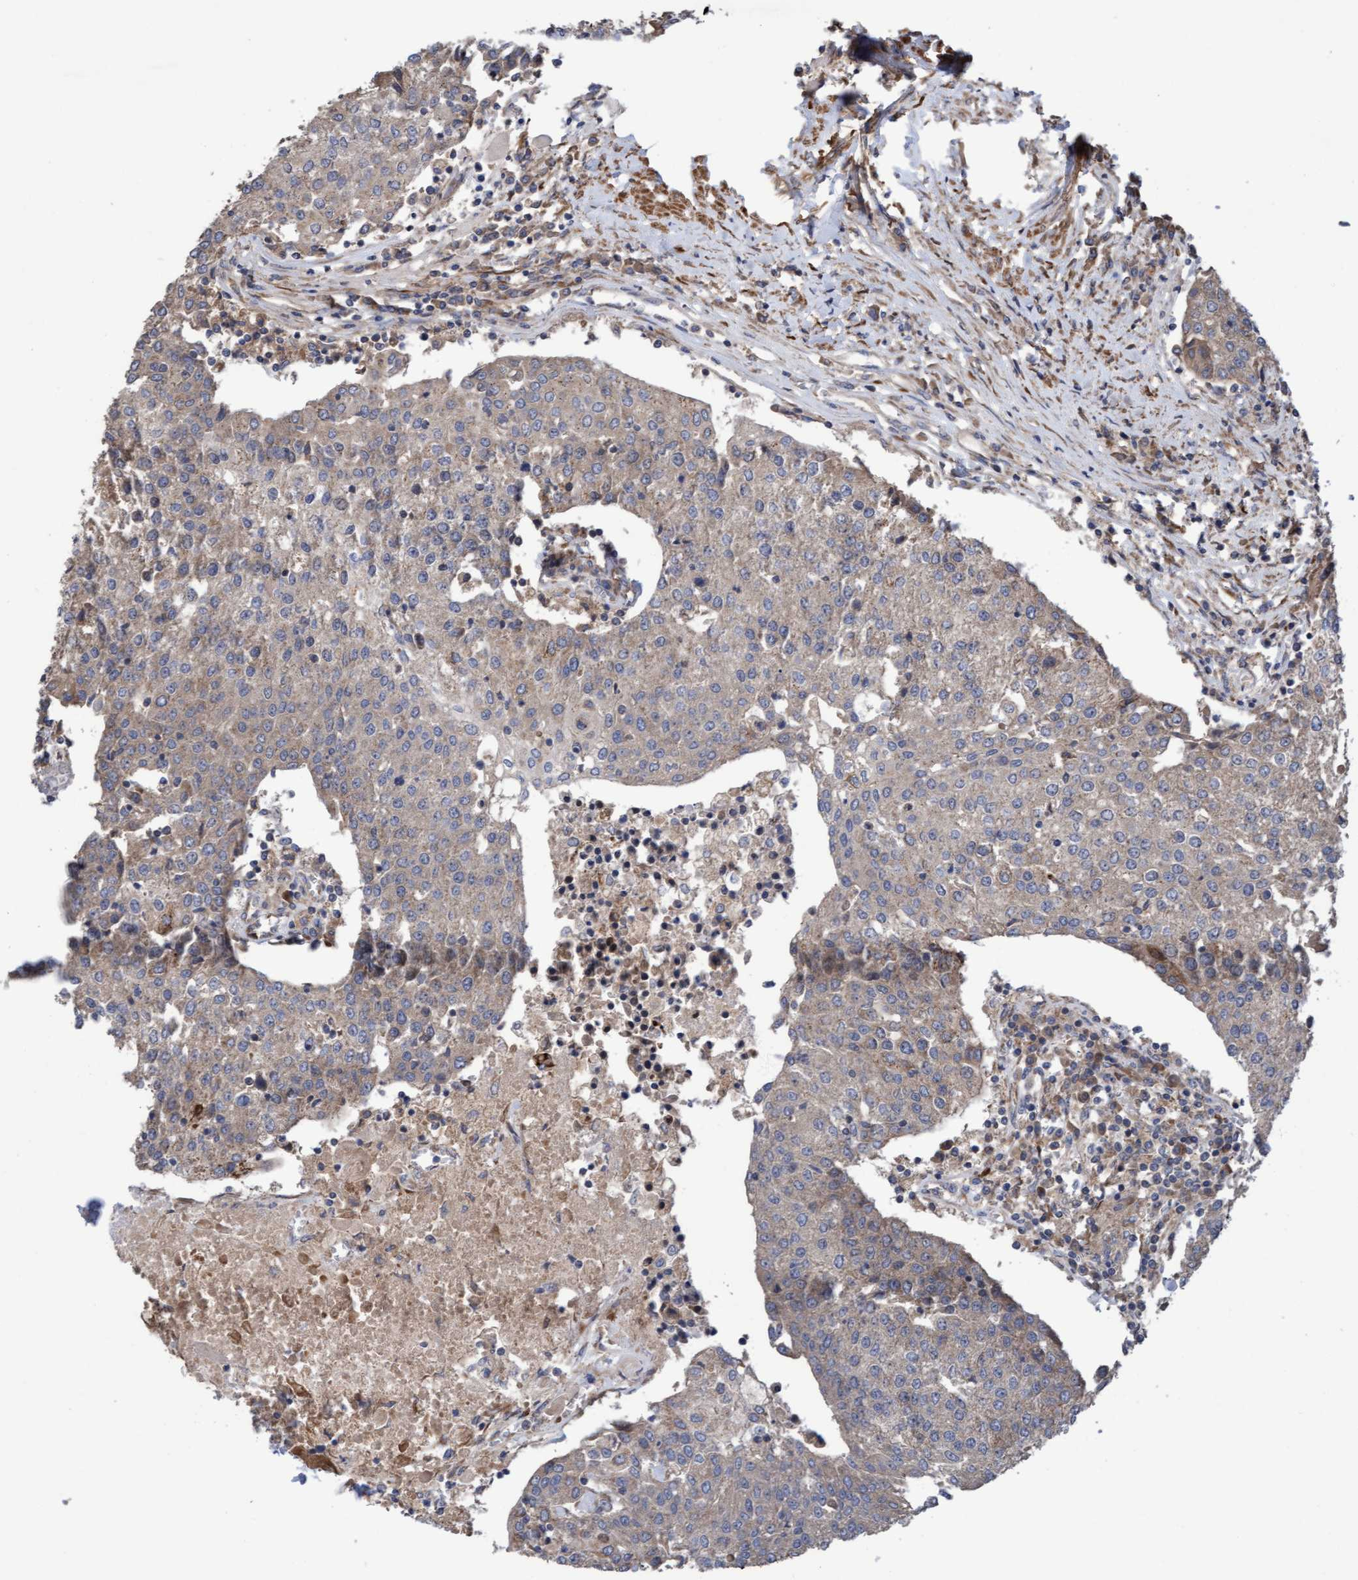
{"staining": {"intensity": "weak", "quantity": "25%-75%", "location": "cytoplasmic/membranous"}, "tissue": "urothelial cancer", "cell_type": "Tumor cells", "image_type": "cancer", "snomed": [{"axis": "morphology", "description": "Urothelial carcinoma, High grade"}, {"axis": "topography", "description": "Urinary bladder"}], "caption": "Immunohistochemistry (IHC) histopathology image of neoplastic tissue: high-grade urothelial carcinoma stained using immunohistochemistry (IHC) exhibits low levels of weak protein expression localized specifically in the cytoplasmic/membranous of tumor cells, appearing as a cytoplasmic/membranous brown color.", "gene": "ELP5", "patient": {"sex": "female", "age": 85}}